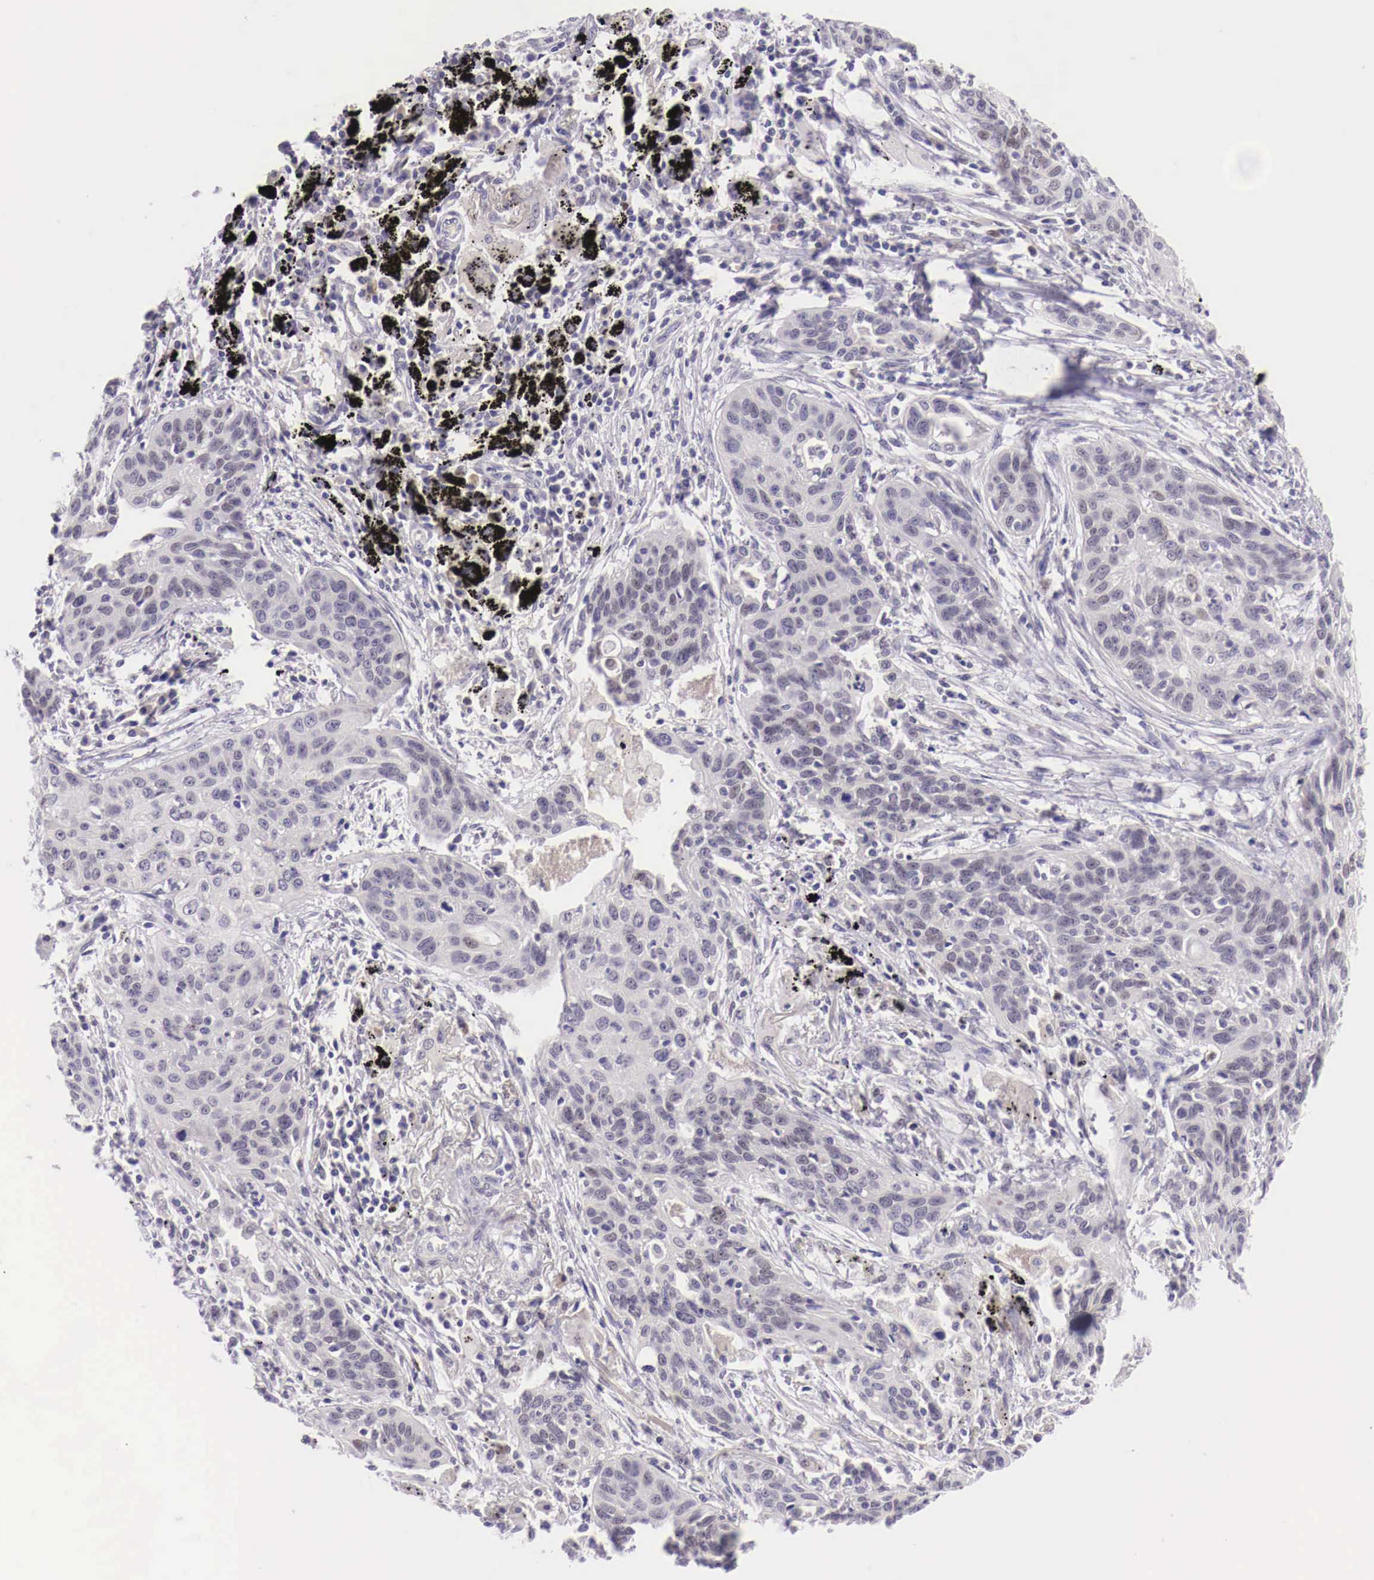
{"staining": {"intensity": "negative", "quantity": "none", "location": "none"}, "tissue": "lung cancer", "cell_type": "Tumor cells", "image_type": "cancer", "snomed": [{"axis": "morphology", "description": "Squamous cell carcinoma, NOS"}, {"axis": "topography", "description": "Lung"}], "caption": "This is an immunohistochemistry (IHC) image of human lung cancer (squamous cell carcinoma). There is no positivity in tumor cells.", "gene": "BCL6", "patient": {"sex": "male", "age": 71}}